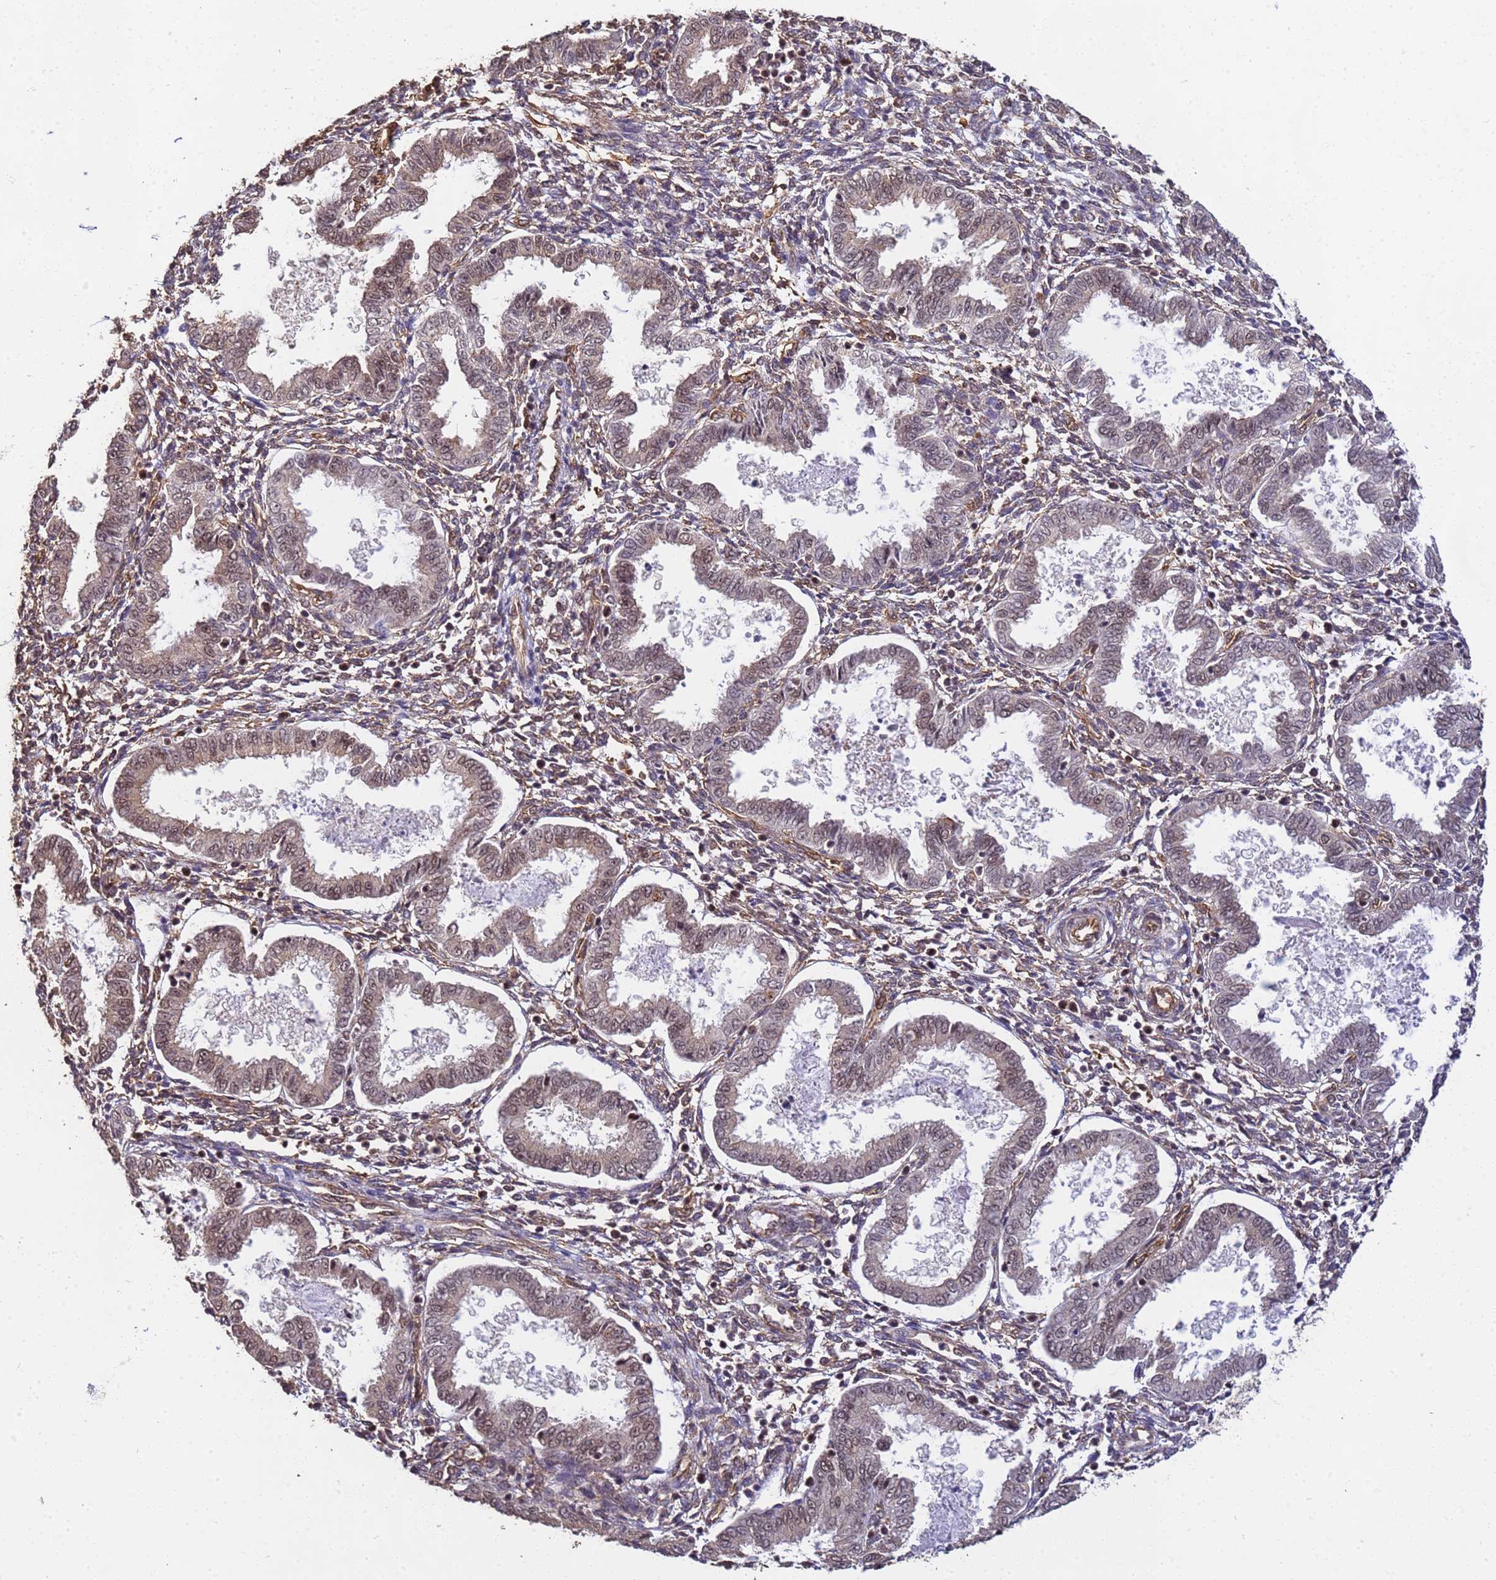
{"staining": {"intensity": "moderate", "quantity": "<25%", "location": "nuclear"}, "tissue": "endometrium", "cell_type": "Cells in endometrial stroma", "image_type": "normal", "snomed": [{"axis": "morphology", "description": "Normal tissue, NOS"}, {"axis": "topography", "description": "Endometrium"}], "caption": "Protein expression analysis of unremarkable endometrium exhibits moderate nuclear staining in approximately <25% of cells in endometrial stroma. The staining was performed using DAB (3,3'-diaminobenzidine), with brown indicating positive protein expression. Nuclei are stained blue with hematoxylin.", "gene": "SYF2", "patient": {"sex": "female", "age": 33}}